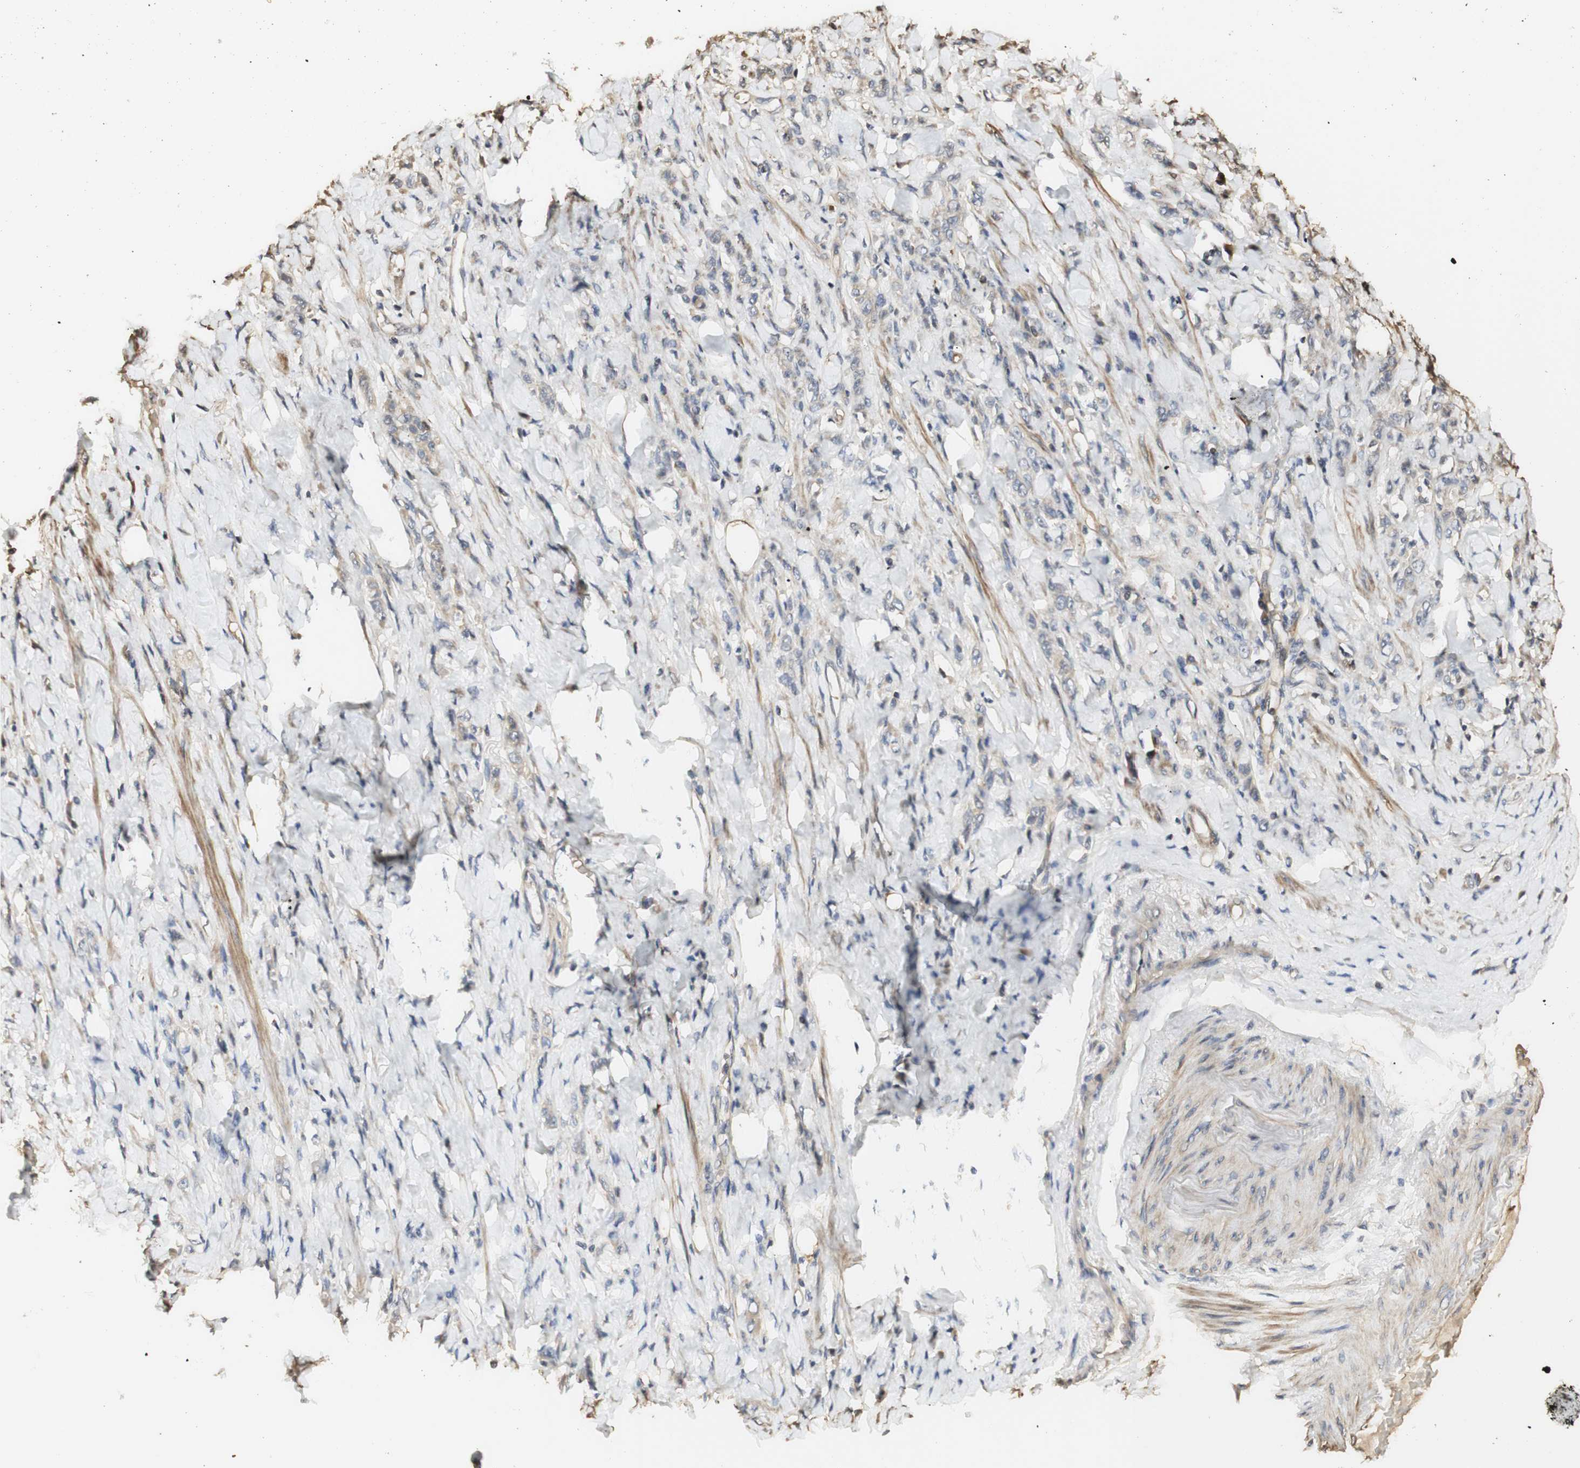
{"staining": {"intensity": "weak", "quantity": "<25%", "location": "cytoplasmic/membranous"}, "tissue": "stomach cancer", "cell_type": "Tumor cells", "image_type": "cancer", "snomed": [{"axis": "morphology", "description": "Adenocarcinoma, NOS"}, {"axis": "topography", "description": "Stomach"}], "caption": "The image shows no staining of tumor cells in stomach adenocarcinoma. (DAB IHC, high magnification).", "gene": "AGER", "patient": {"sex": "male", "age": 82}}